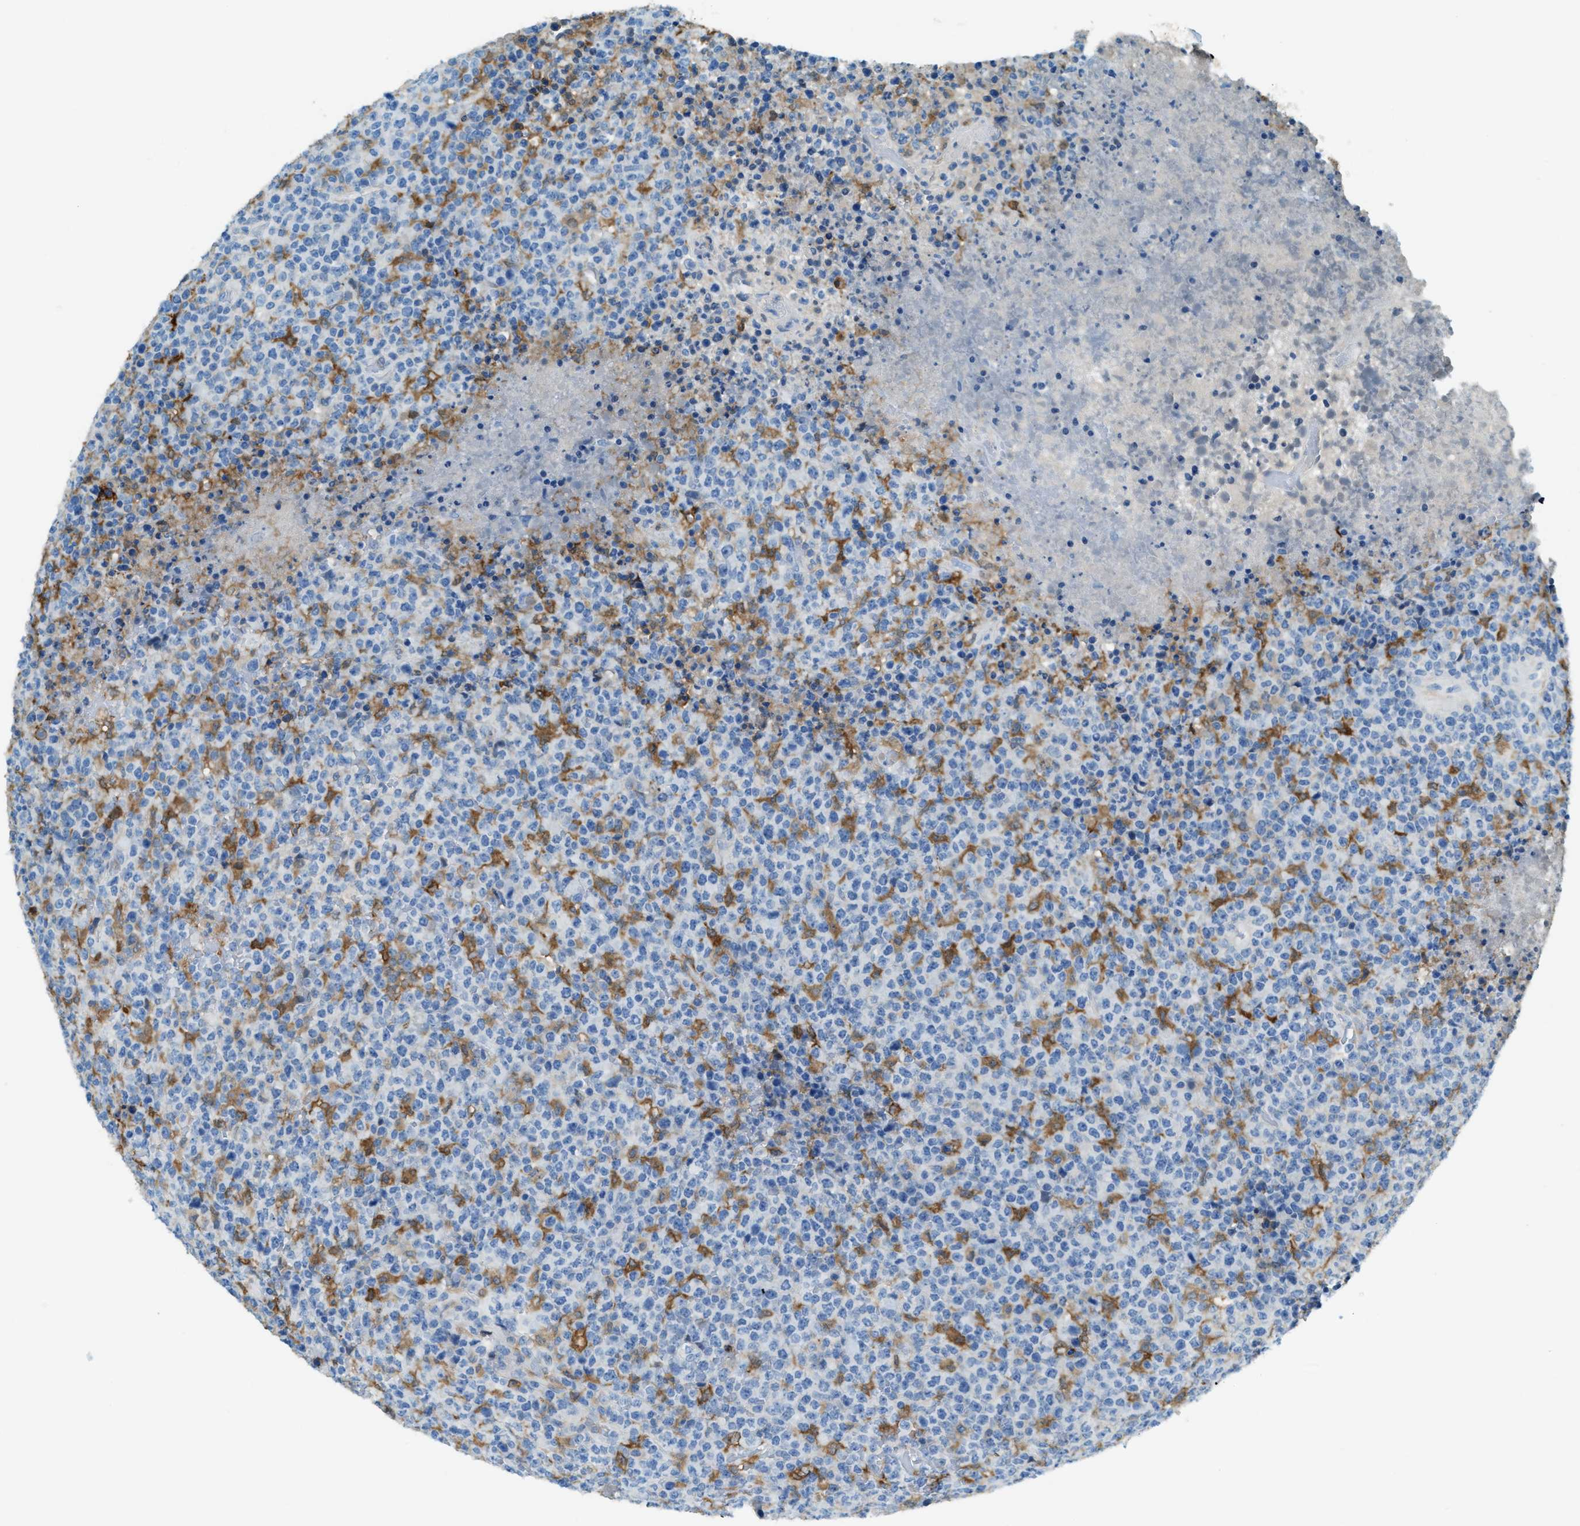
{"staining": {"intensity": "negative", "quantity": "none", "location": "none"}, "tissue": "lymphoma", "cell_type": "Tumor cells", "image_type": "cancer", "snomed": [{"axis": "morphology", "description": "Malignant lymphoma, non-Hodgkin's type, High grade"}, {"axis": "topography", "description": "Lymph node"}], "caption": "This is a histopathology image of immunohistochemistry (IHC) staining of lymphoma, which shows no expression in tumor cells. (DAB IHC visualized using brightfield microscopy, high magnification).", "gene": "MATCAP2", "patient": {"sex": "male", "age": 13}}